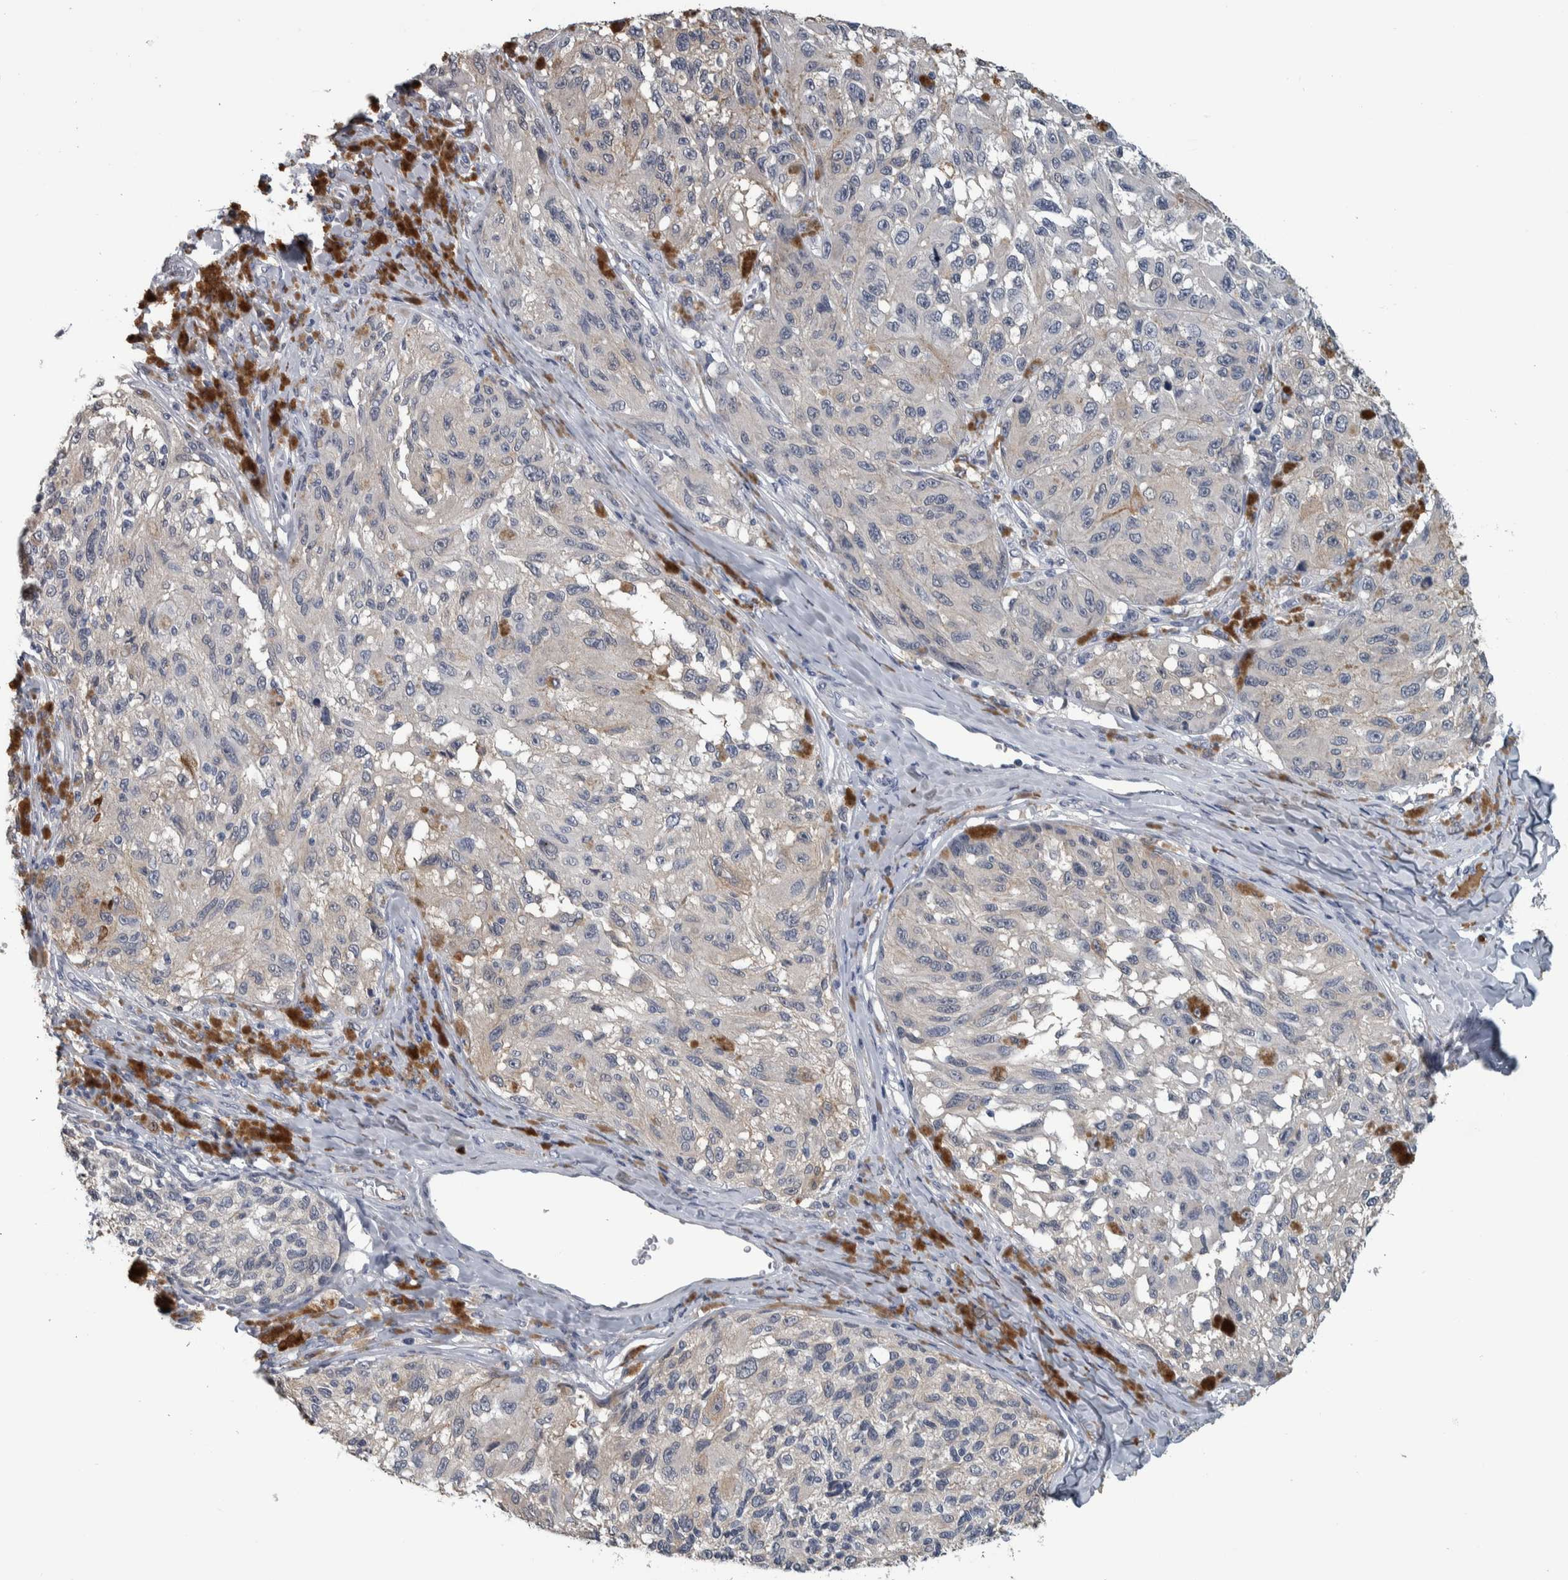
{"staining": {"intensity": "negative", "quantity": "none", "location": "none"}, "tissue": "melanoma", "cell_type": "Tumor cells", "image_type": "cancer", "snomed": [{"axis": "morphology", "description": "Malignant melanoma, NOS"}, {"axis": "topography", "description": "Skin"}], "caption": "Malignant melanoma was stained to show a protein in brown. There is no significant positivity in tumor cells.", "gene": "CAVIN4", "patient": {"sex": "female", "age": 73}}